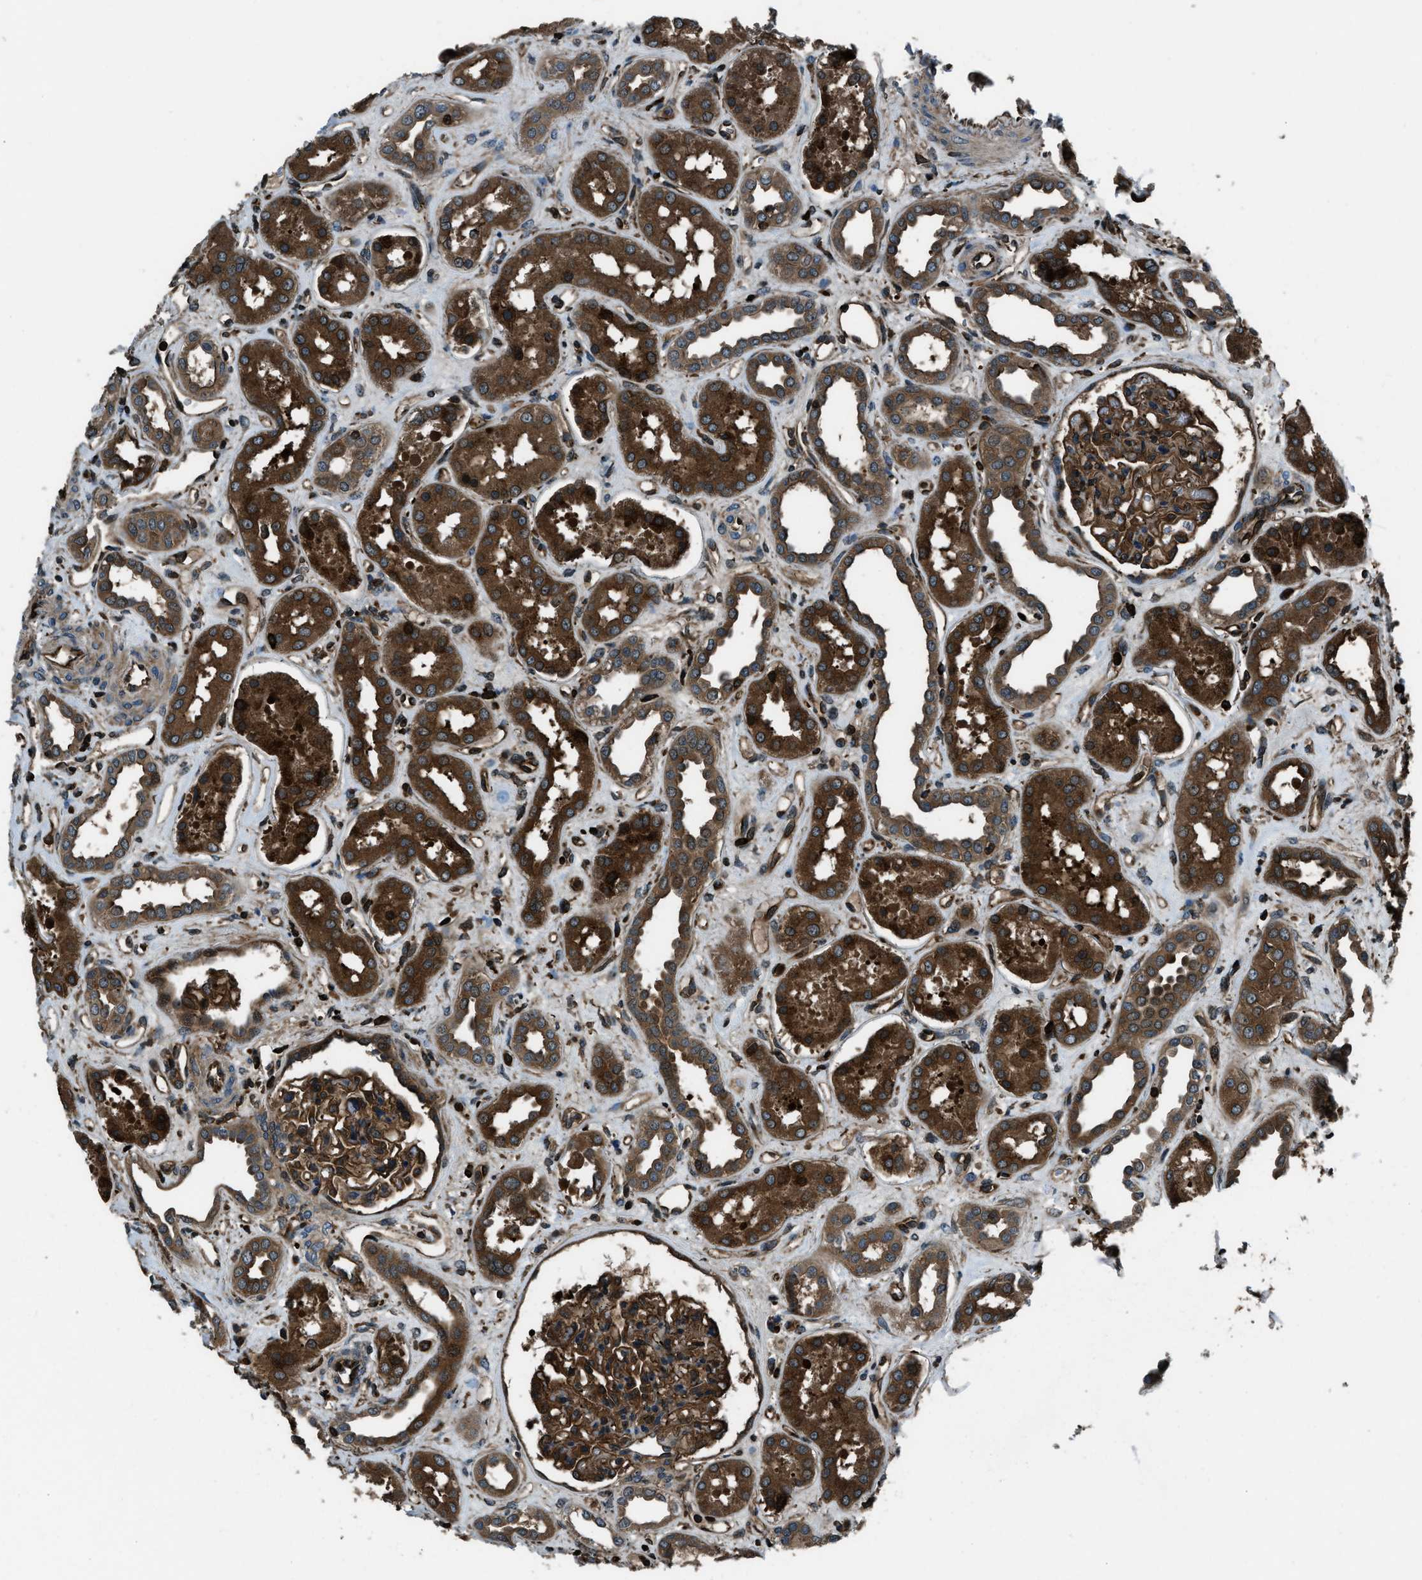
{"staining": {"intensity": "strong", "quantity": ">75%", "location": "cytoplasmic/membranous"}, "tissue": "kidney", "cell_type": "Cells in glomeruli", "image_type": "normal", "snomed": [{"axis": "morphology", "description": "Normal tissue, NOS"}, {"axis": "topography", "description": "Kidney"}], "caption": "A histopathology image of kidney stained for a protein displays strong cytoplasmic/membranous brown staining in cells in glomeruli. The staining was performed using DAB (3,3'-diaminobenzidine), with brown indicating positive protein expression. Nuclei are stained blue with hematoxylin.", "gene": "SNX30", "patient": {"sex": "male", "age": 59}}